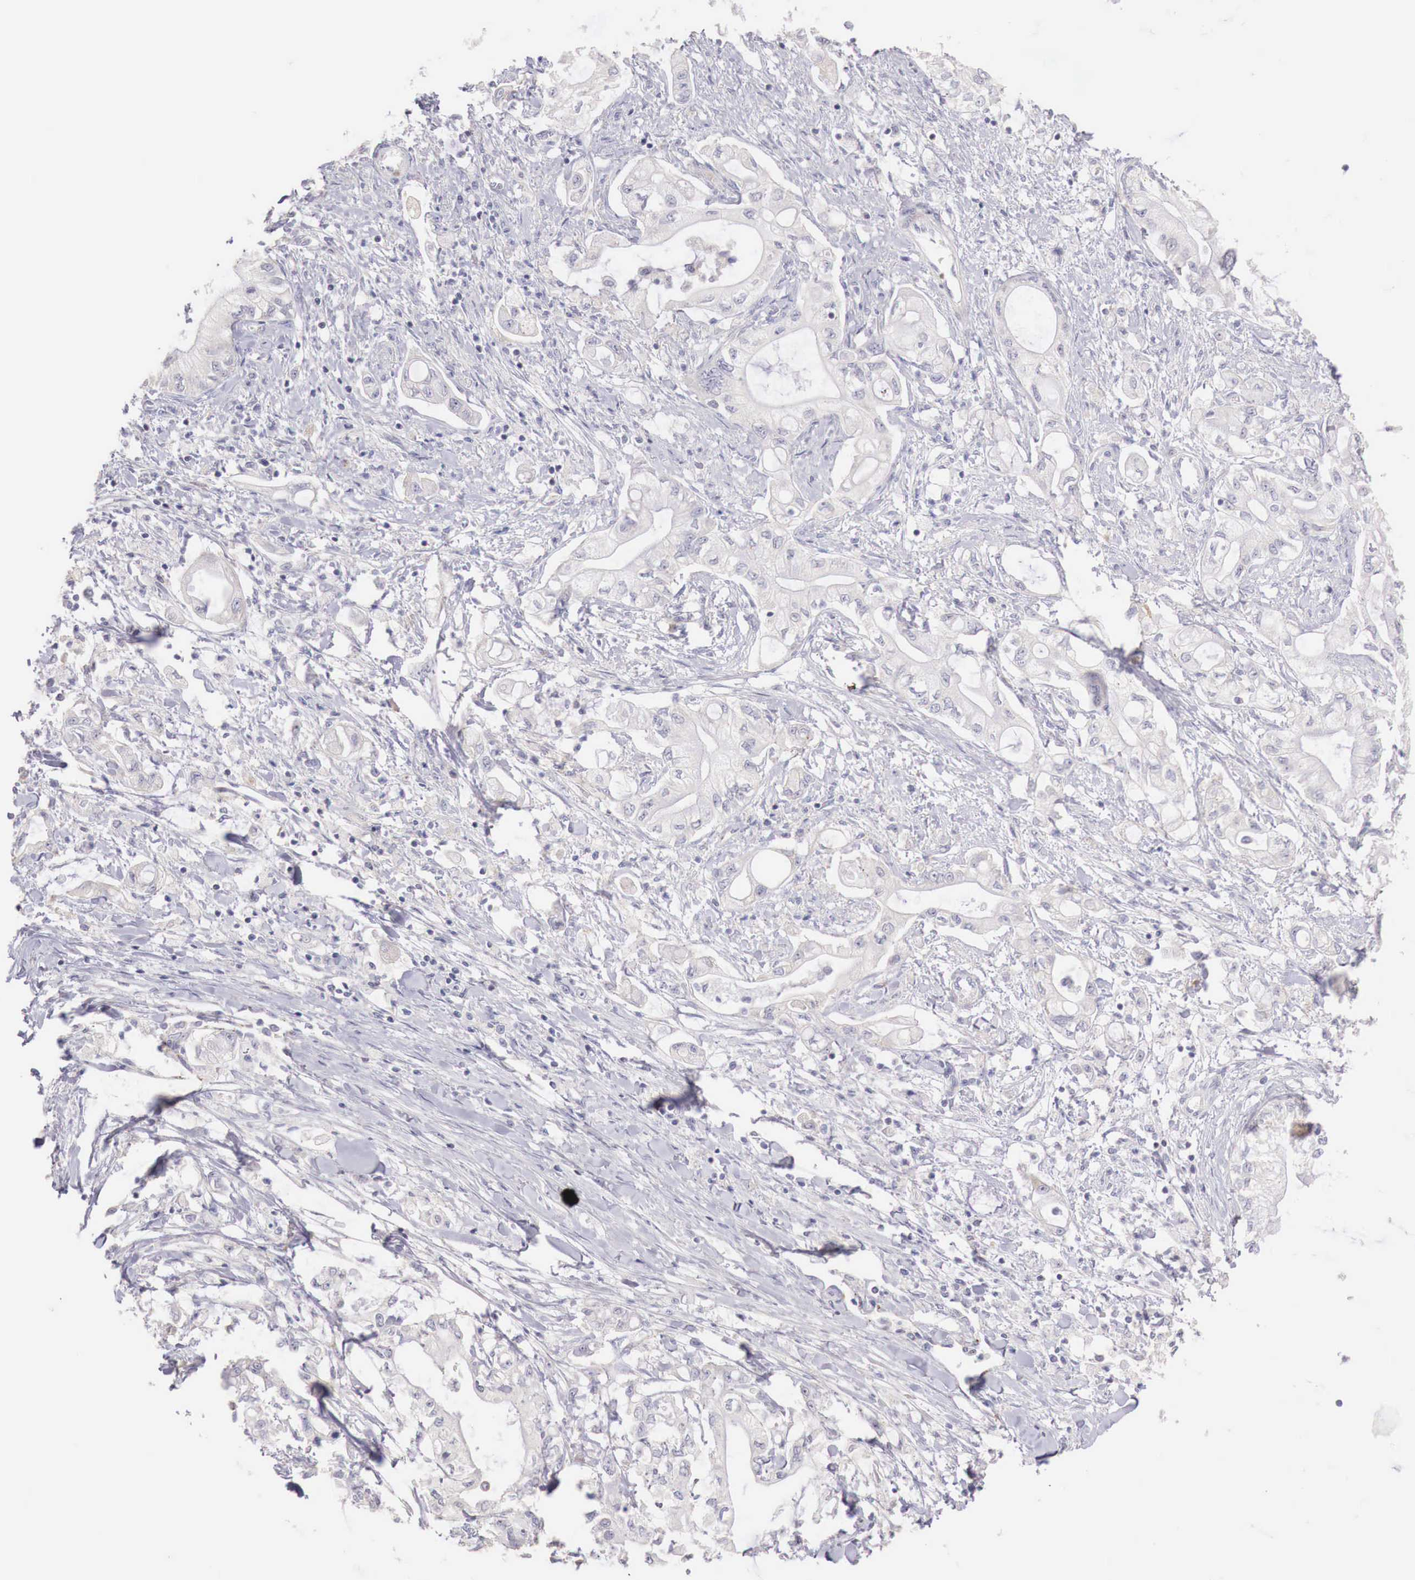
{"staining": {"intensity": "negative", "quantity": "none", "location": "none"}, "tissue": "pancreatic cancer", "cell_type": "Tumor cells", "image_type": "cancer", "snomed": [{"axis": "morphology", "description": "Adenocarcinoma, NOS"}, {"axis": "topography", "description": "Pancreas"}], "caption": "A high-resolution image shows immunohistochemistry staining of adenocarcinoma (pancreatic), which reveals no significant positivity in tumor cells. The staining was performed using DAB to visualize the protein expression in brown, while the nuclei were stained in blue with hematoxylin (Magnification: 20x).", "gene": "CLCN5", "patient": {"sex": "male", "age": 79}}